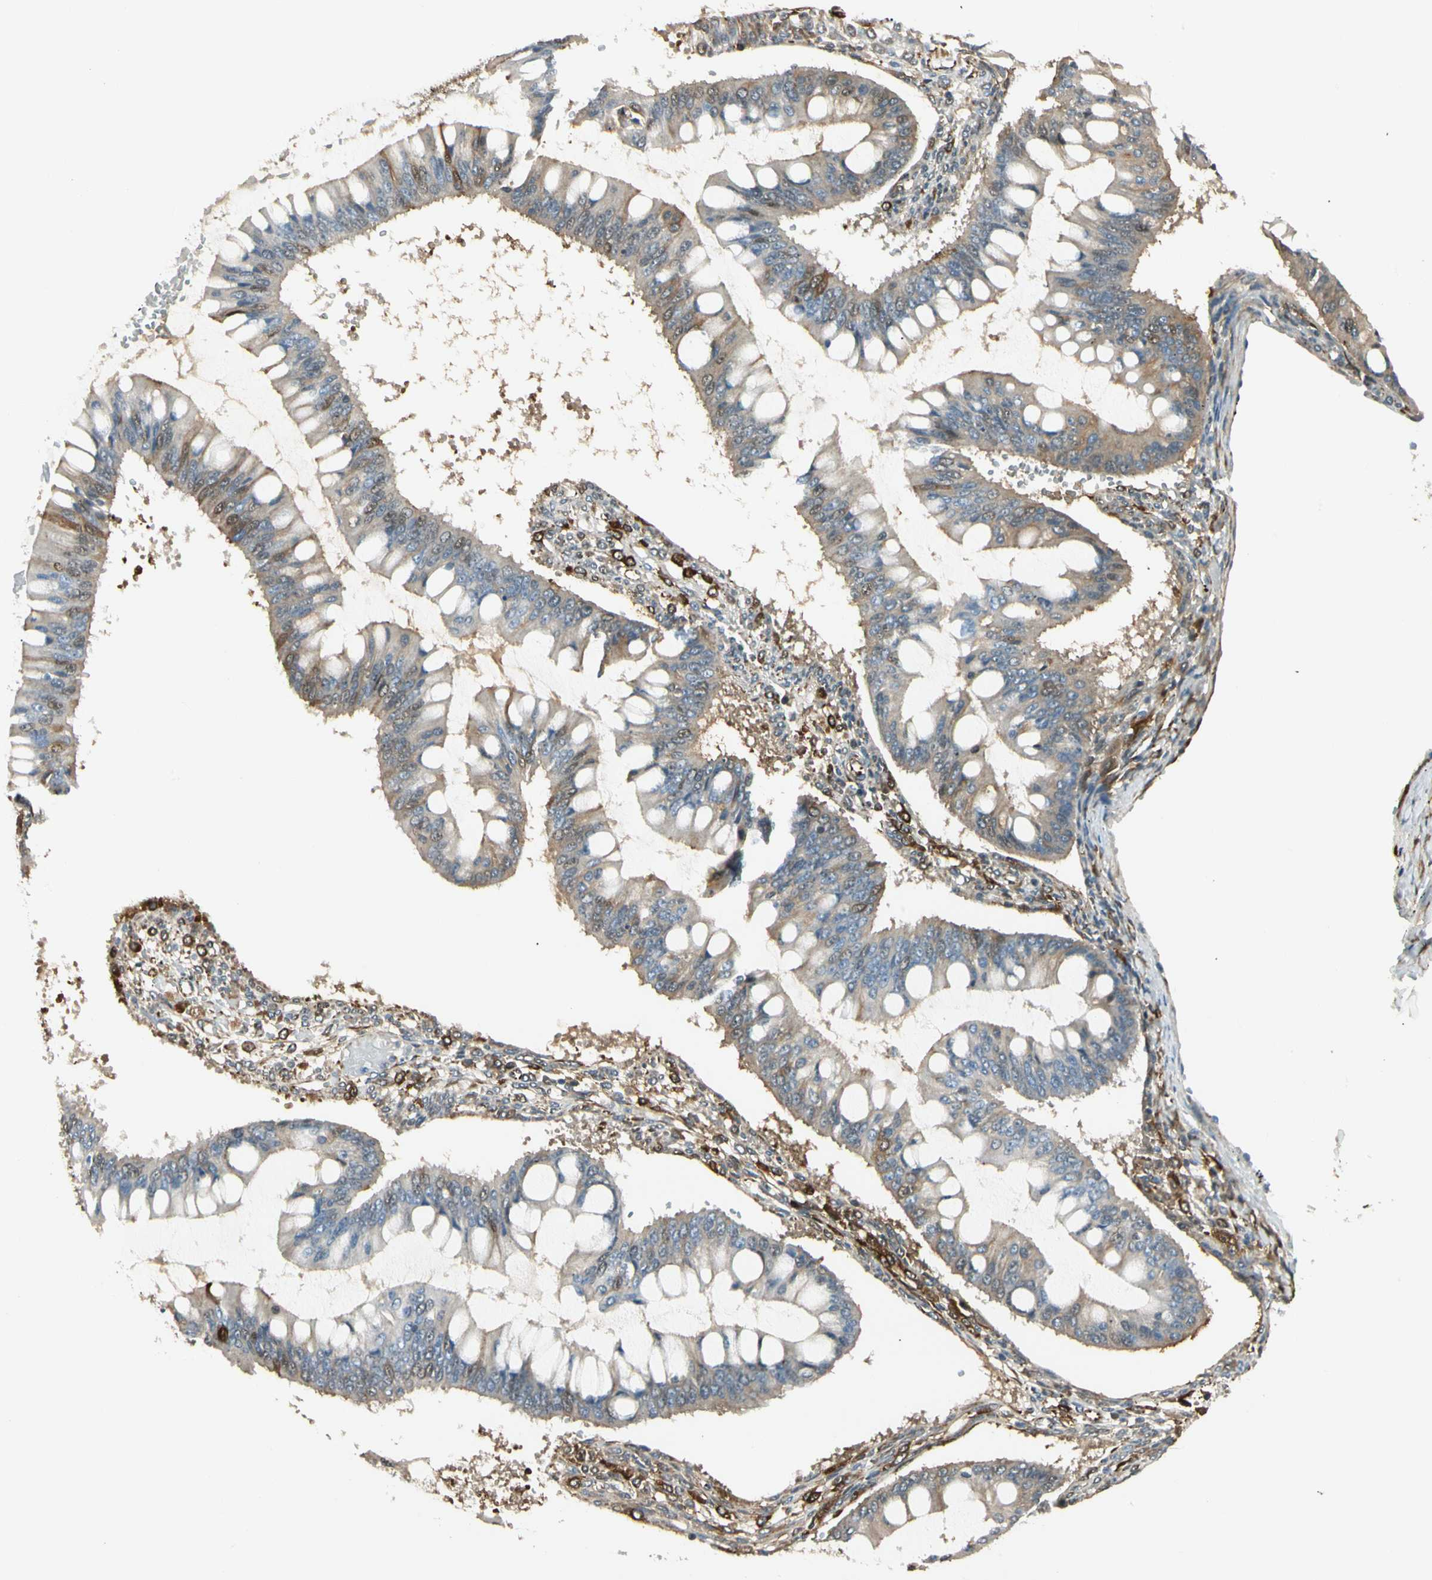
{"staining": {"intensity": "weak", "quantity": "25%-75%", "location": "cytoplasmic/membranous"}, "tissue": "ovarian cancer", "cell_type": "Tumor cells", "image_type": "cancer", "snomed": [{"axis": "morphology", "description": "Cystadenocarcinoma, mucinous, NOS"}, {"axis": "topography", "description": "Ovary"}], "caption": "About 25%-75% of tumor cells in mucinous cystadenocarcinoma (ovarian) show weak cytoplasmic/membranous protein positivity as visualized by brown immunohistochemical staining.", "gene": "FTH1", "patient": {"sex": "female", "age": 73}}